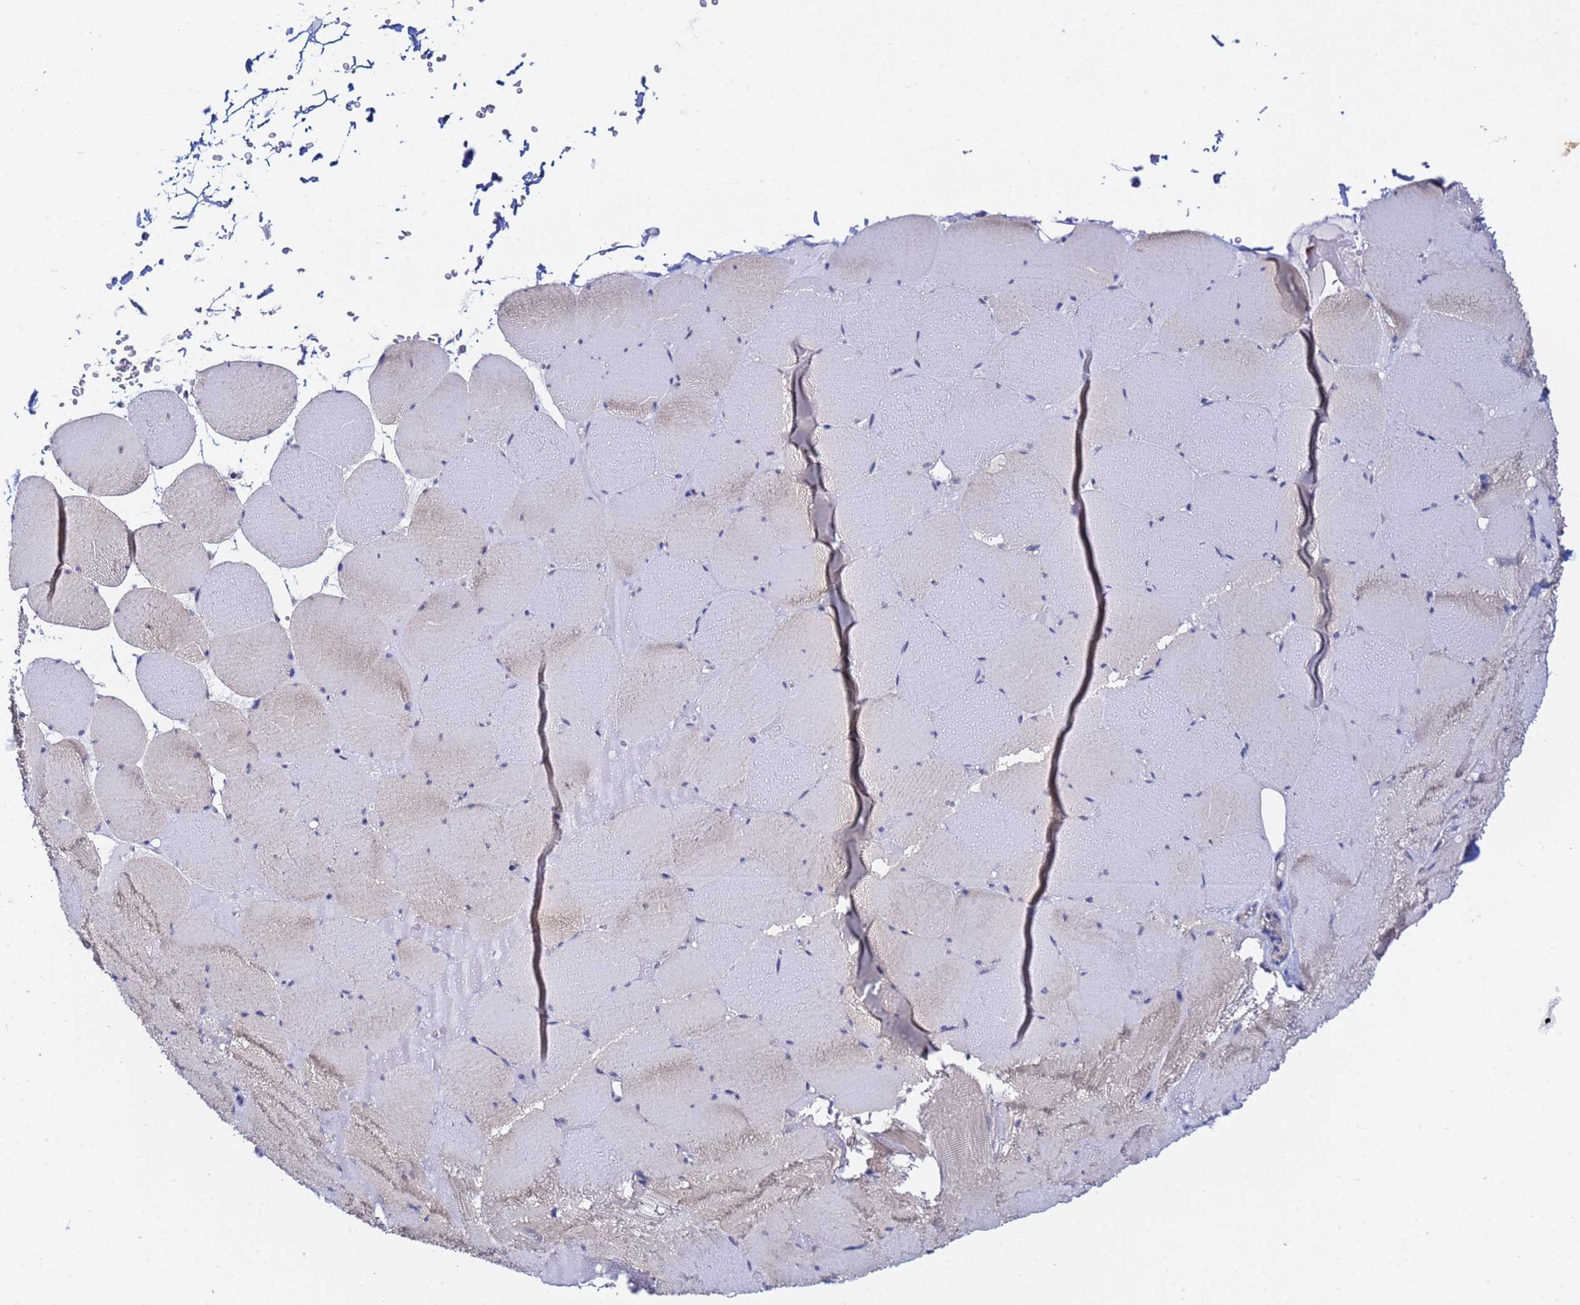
{"staining": {"intensity": "moderate", "quantity": "25%-75%", "location": "cytoplasmic/membranous"}, "tissue": "skeletal muscle", "cell_type": "Myocytes", "image_type": "normal", "snomed": [{"axis": "morphology", "description": "Normal tissue, NOS"}, {"axis": "topography", "description": "Skeletal muscle"}, {"axis": "topography", "description": "Head-Neck"}], "caption": "The micrograph demonstrates a brown stain indicating the presence of a protein in the cytoplasmic/membranous of myocytes in skeletal muscle.", "gene": "LENG1", "patient": {"sex": "male", "age": 66}}